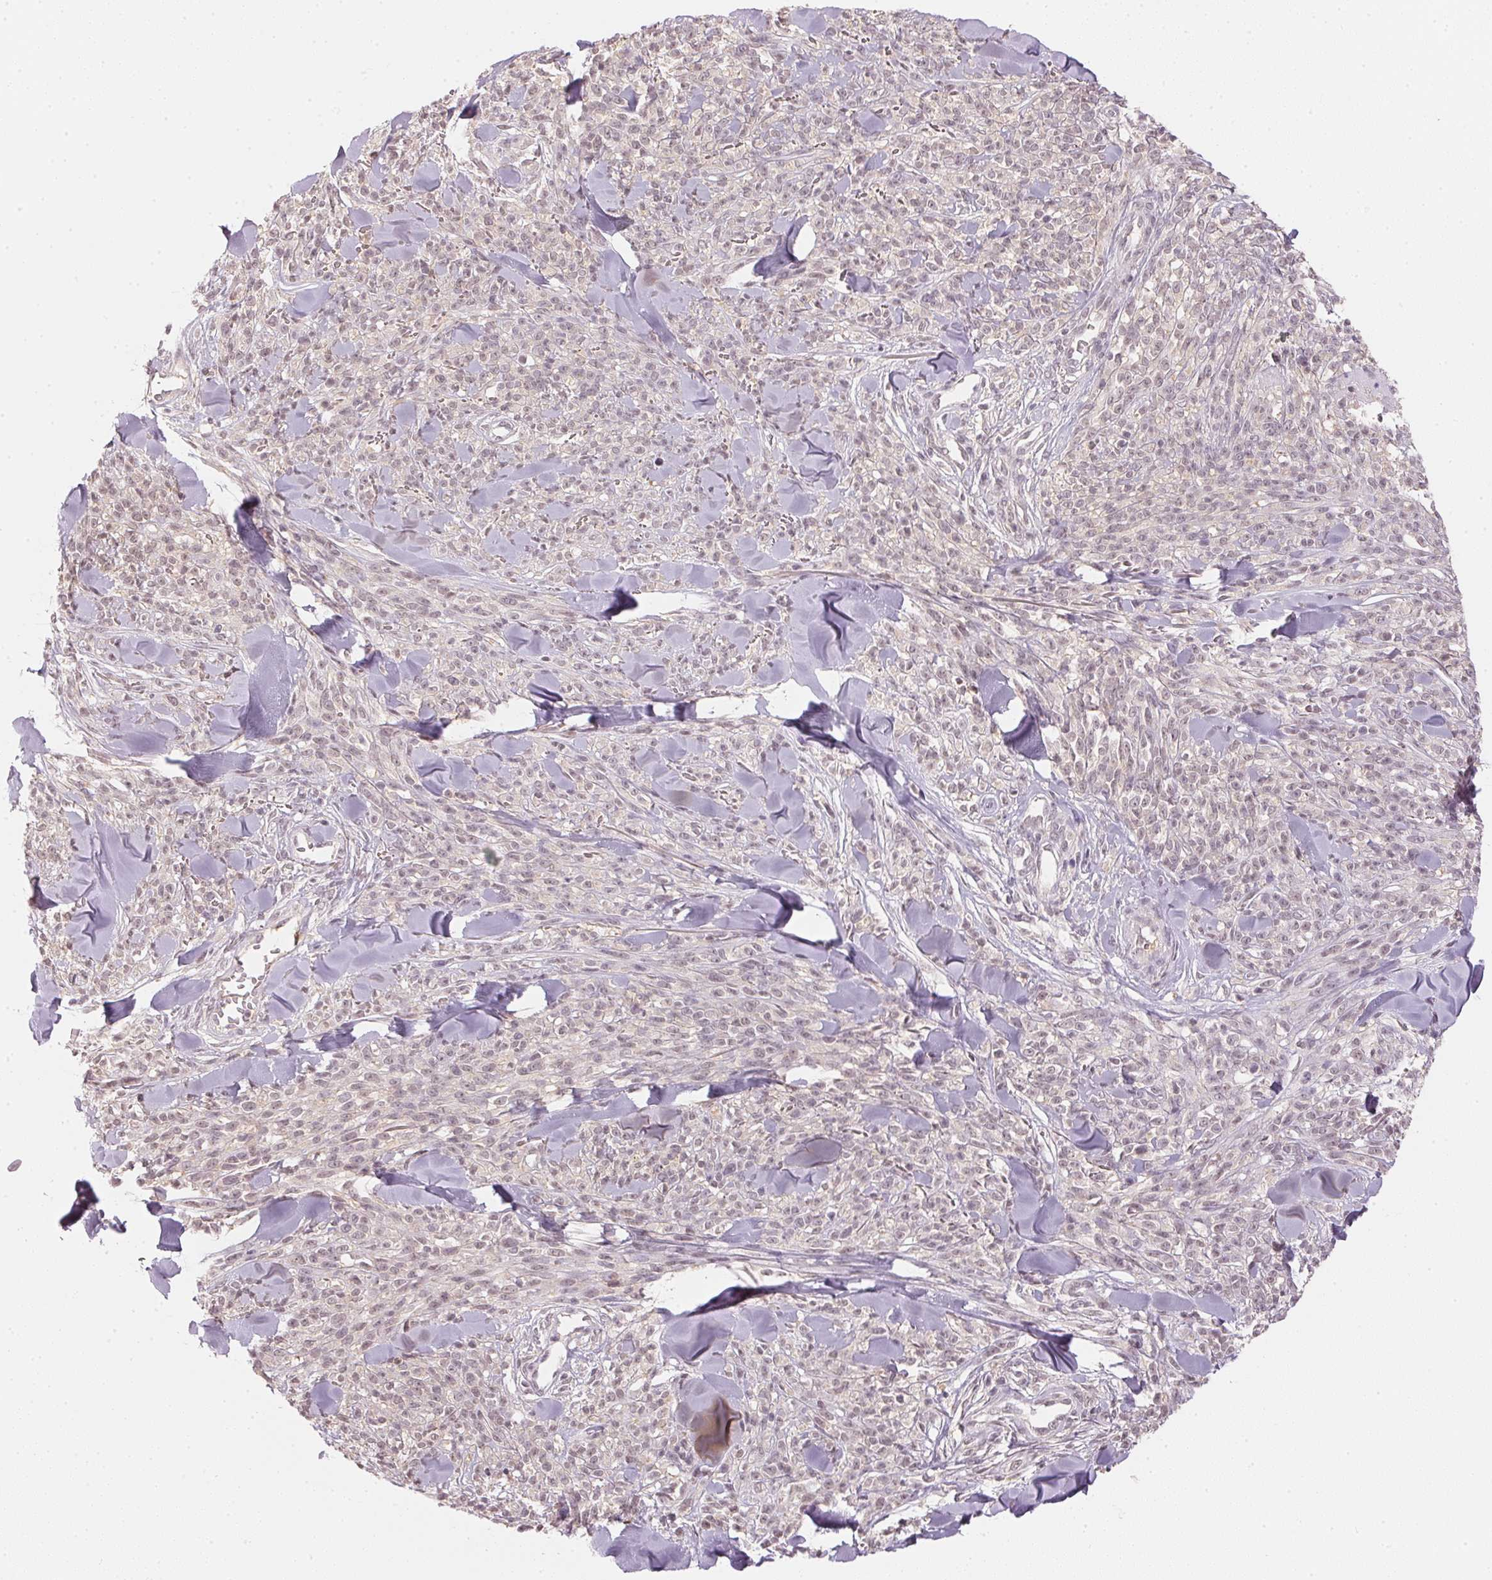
{"staining": {"intensity": "weak", "quantity": "25%-75%", "location": "nuclear"}, "tissue": "melanoma", "cell_type": "Tumor cells", "image_type": "cancer", "snomed": [{"axis": "morphology", "description": "Malignant melanoma, NOS"}, {"axis": "topography", "description": "Skin"}, {"axis": "topography", "description": "Skin of trunk"}], "caption": "An IHC histopathology image of neoplastic tissue is shown. Protein staining in brown highlights weak nuclear positivity in melanoma within tumor cells. The protein is stained brown, and the nuclei are stained in blue (DAB IHC with brightfield microscopy, high magnification).", "gene": "KPRP", "patient": {"sex": "male", "age": 74}}